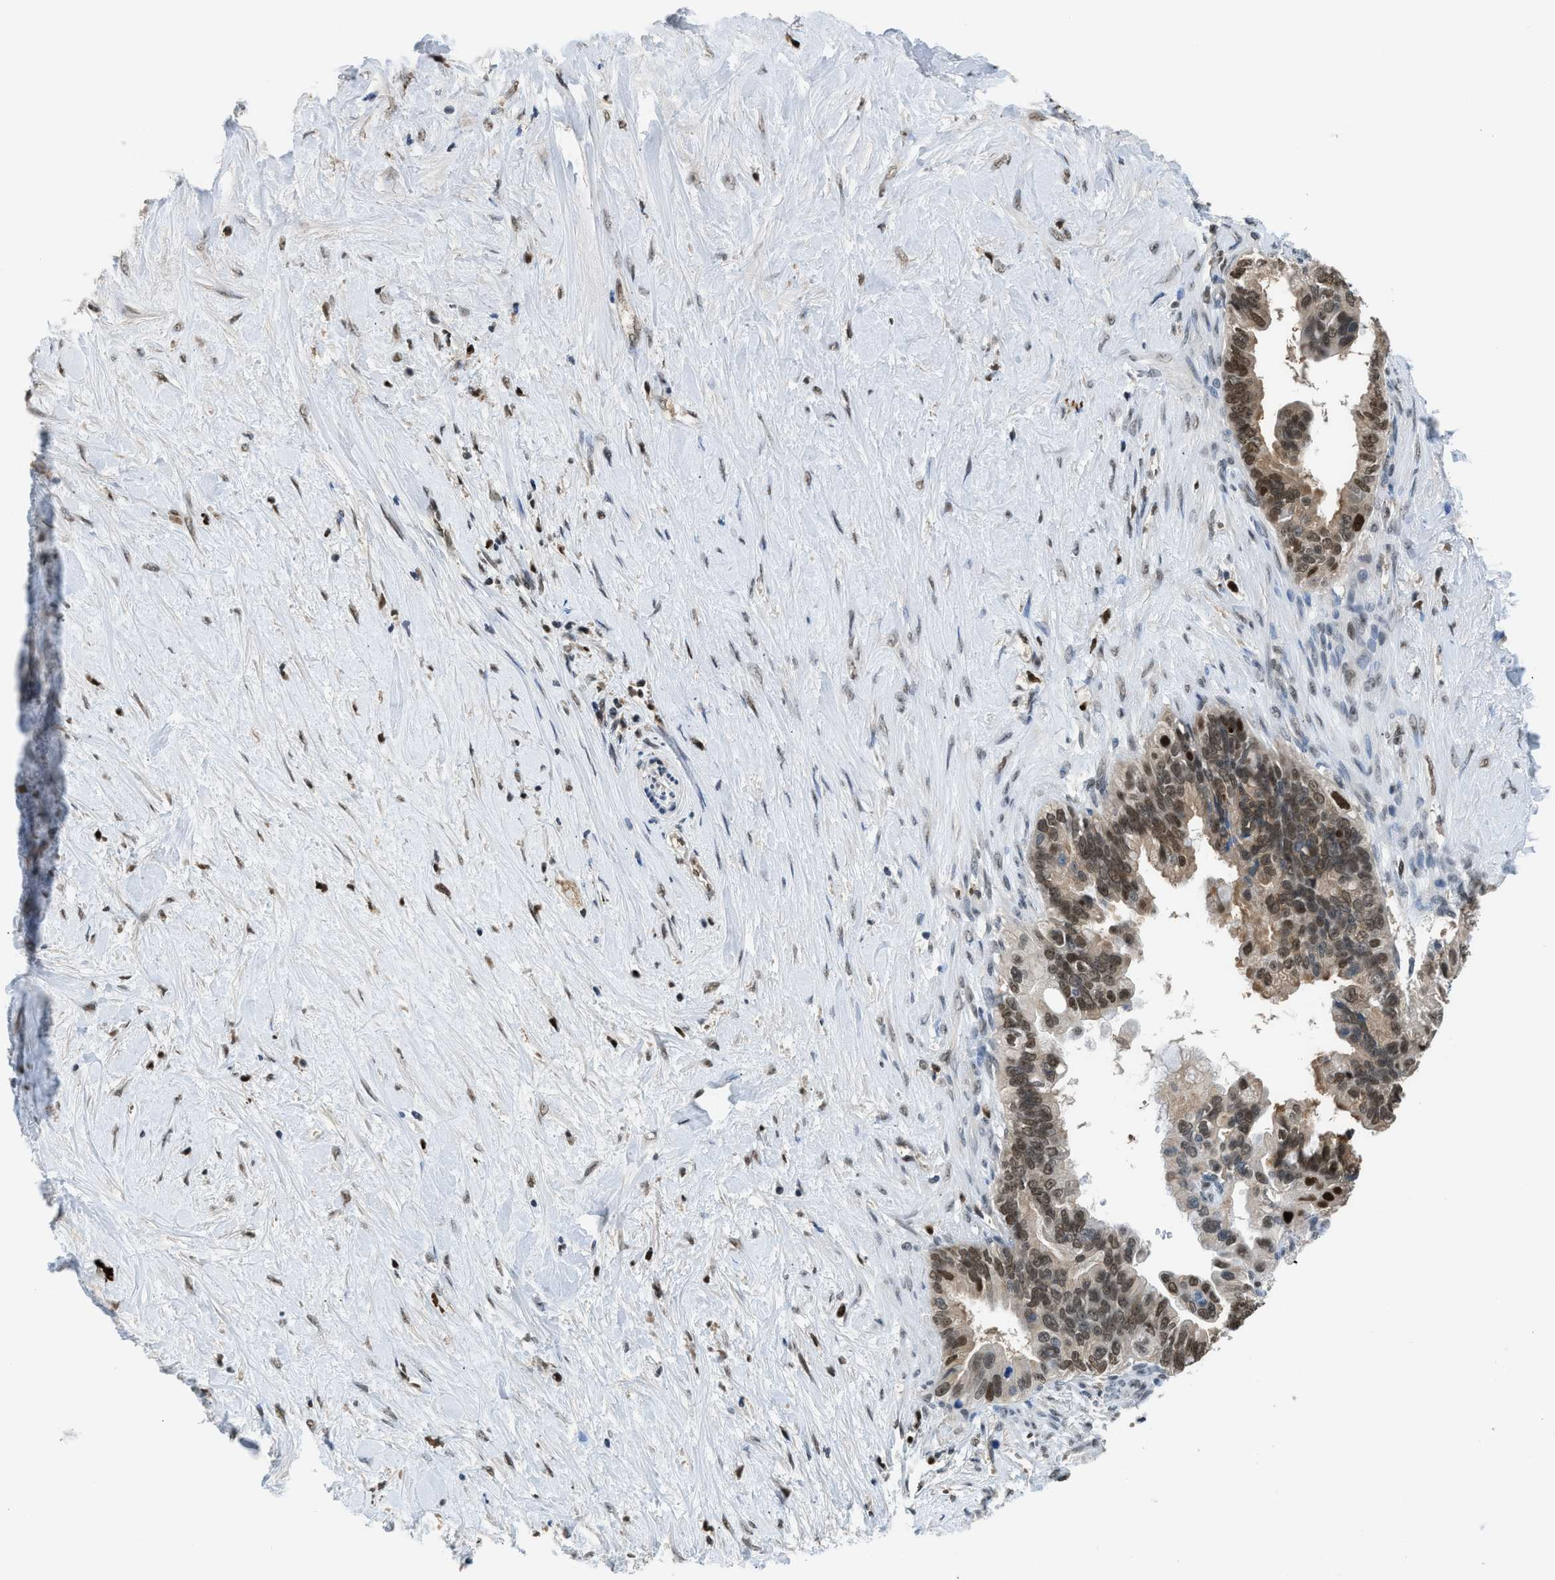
{"staining": {"intensity": "moderate", "quantity": ">75%", "location": "nuclear"}, "tissue": "pancreatic cancer", "cell_type": "Tumor cells", "image_type": "cancer", "snomed": [{"axis": "morphology", "description": "Adenocarcinoma, NOS"}, {"axis": "topography", "description": "Pancreas"}], "caption": "There is medium levels of moderate nuclear positivity in tumor cells of adenocarcinoma (pancreatic), as demonstrated by immunohistochemical staining (brown color).", "gene": "ALX1", "patient": {"sex": "female", "age": 56}}